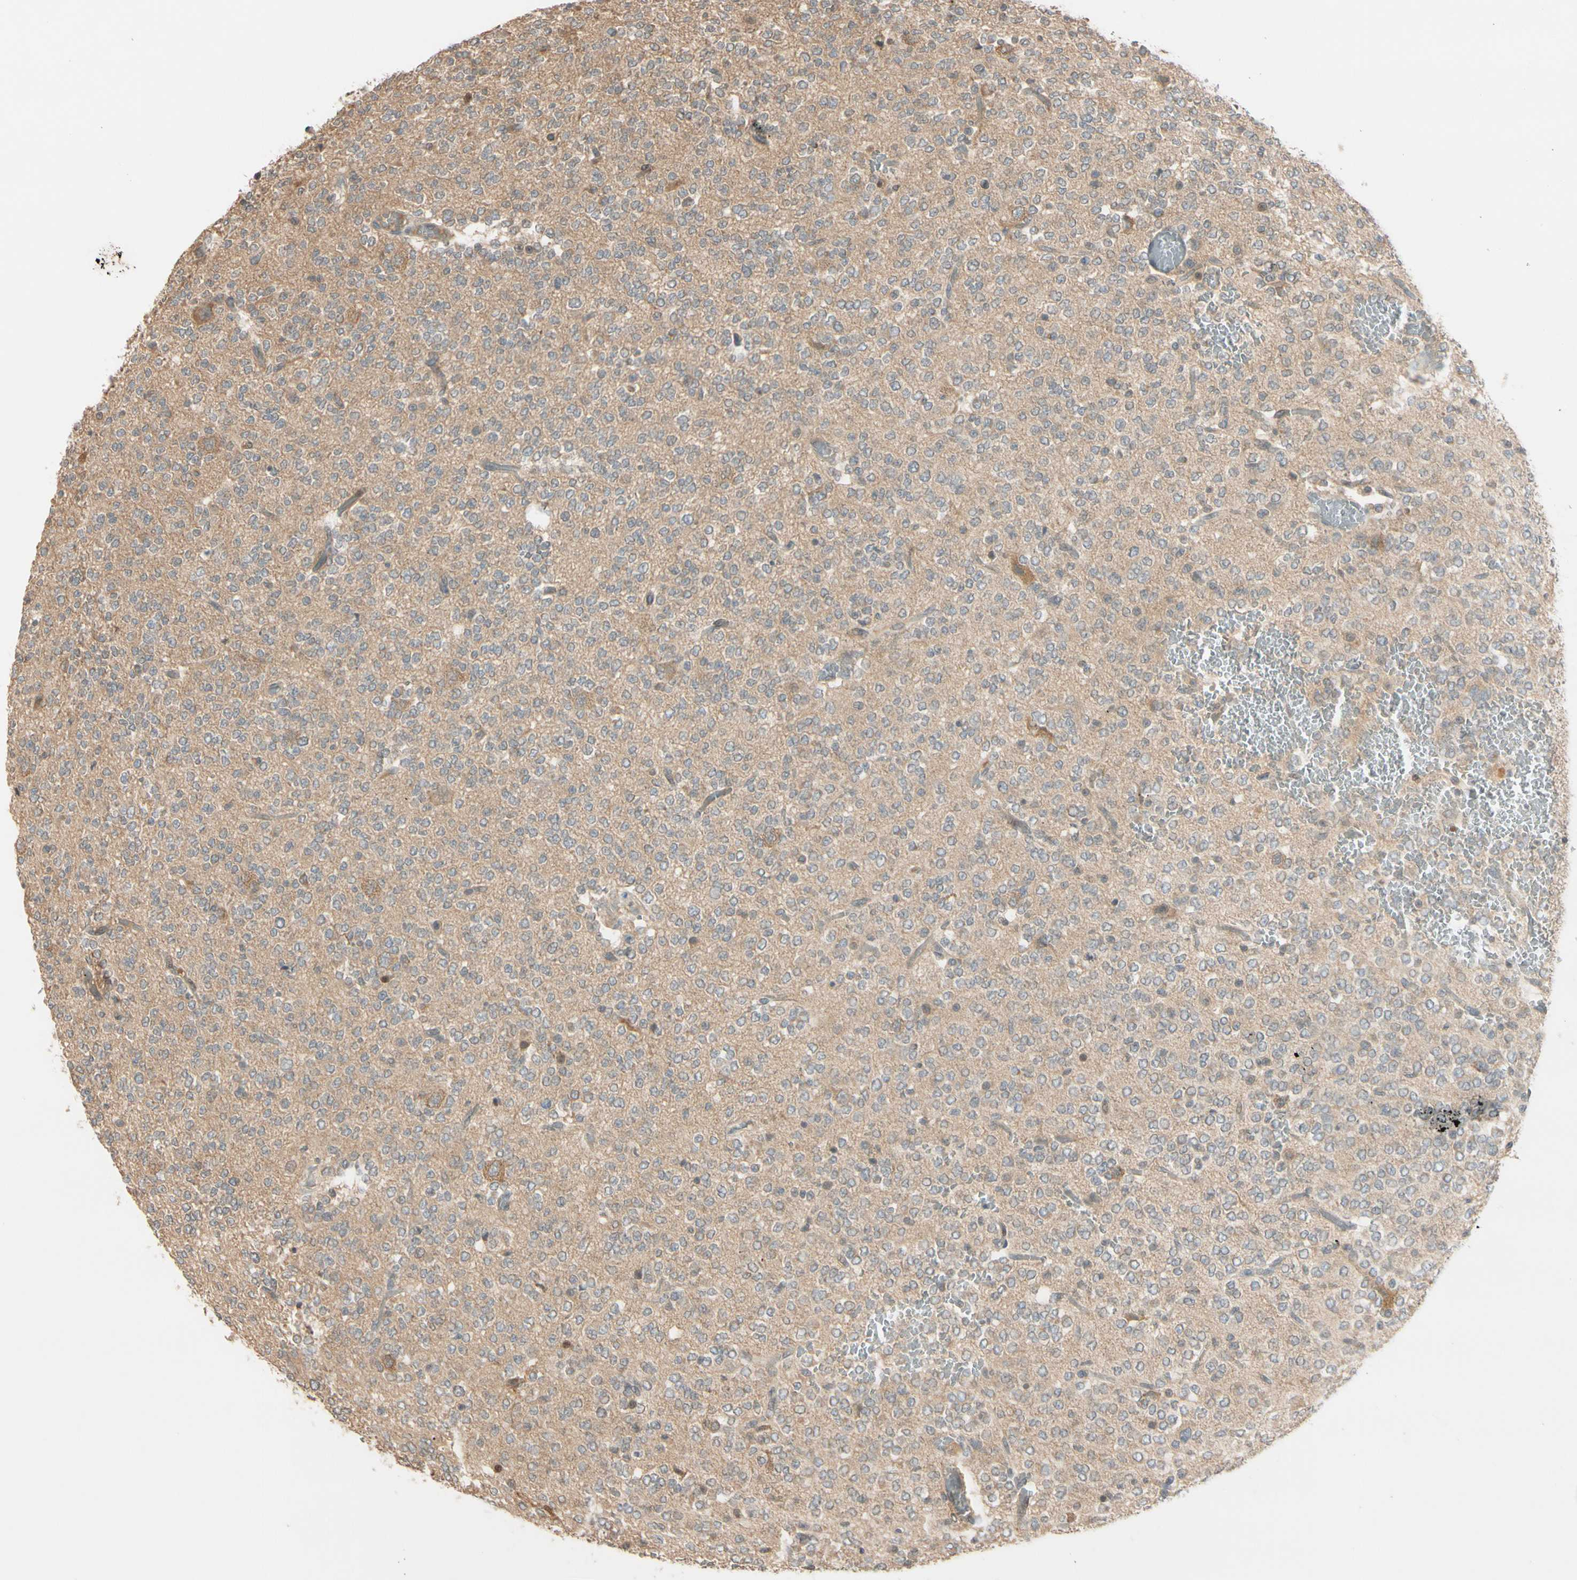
{"staining": {"intensity": "weak", "quantity": "<25%", "location": "cytoplasmic/membranous"}, "tissue": "glioma", "cell_type": "Tumor cells", "image_type": "cancer", "snomed": [{"axis": "morphology", "description": "Glioma, malignant, Low grade"}, {"axis": "topography", "description": "Brain"}], "caption": "Malignant glioma (low-grade) was stained to show a protein in brown. There is no significant staining in tumor cells.", "gene": "FGF10", "patient": {"sex": "male", "age": 38}}